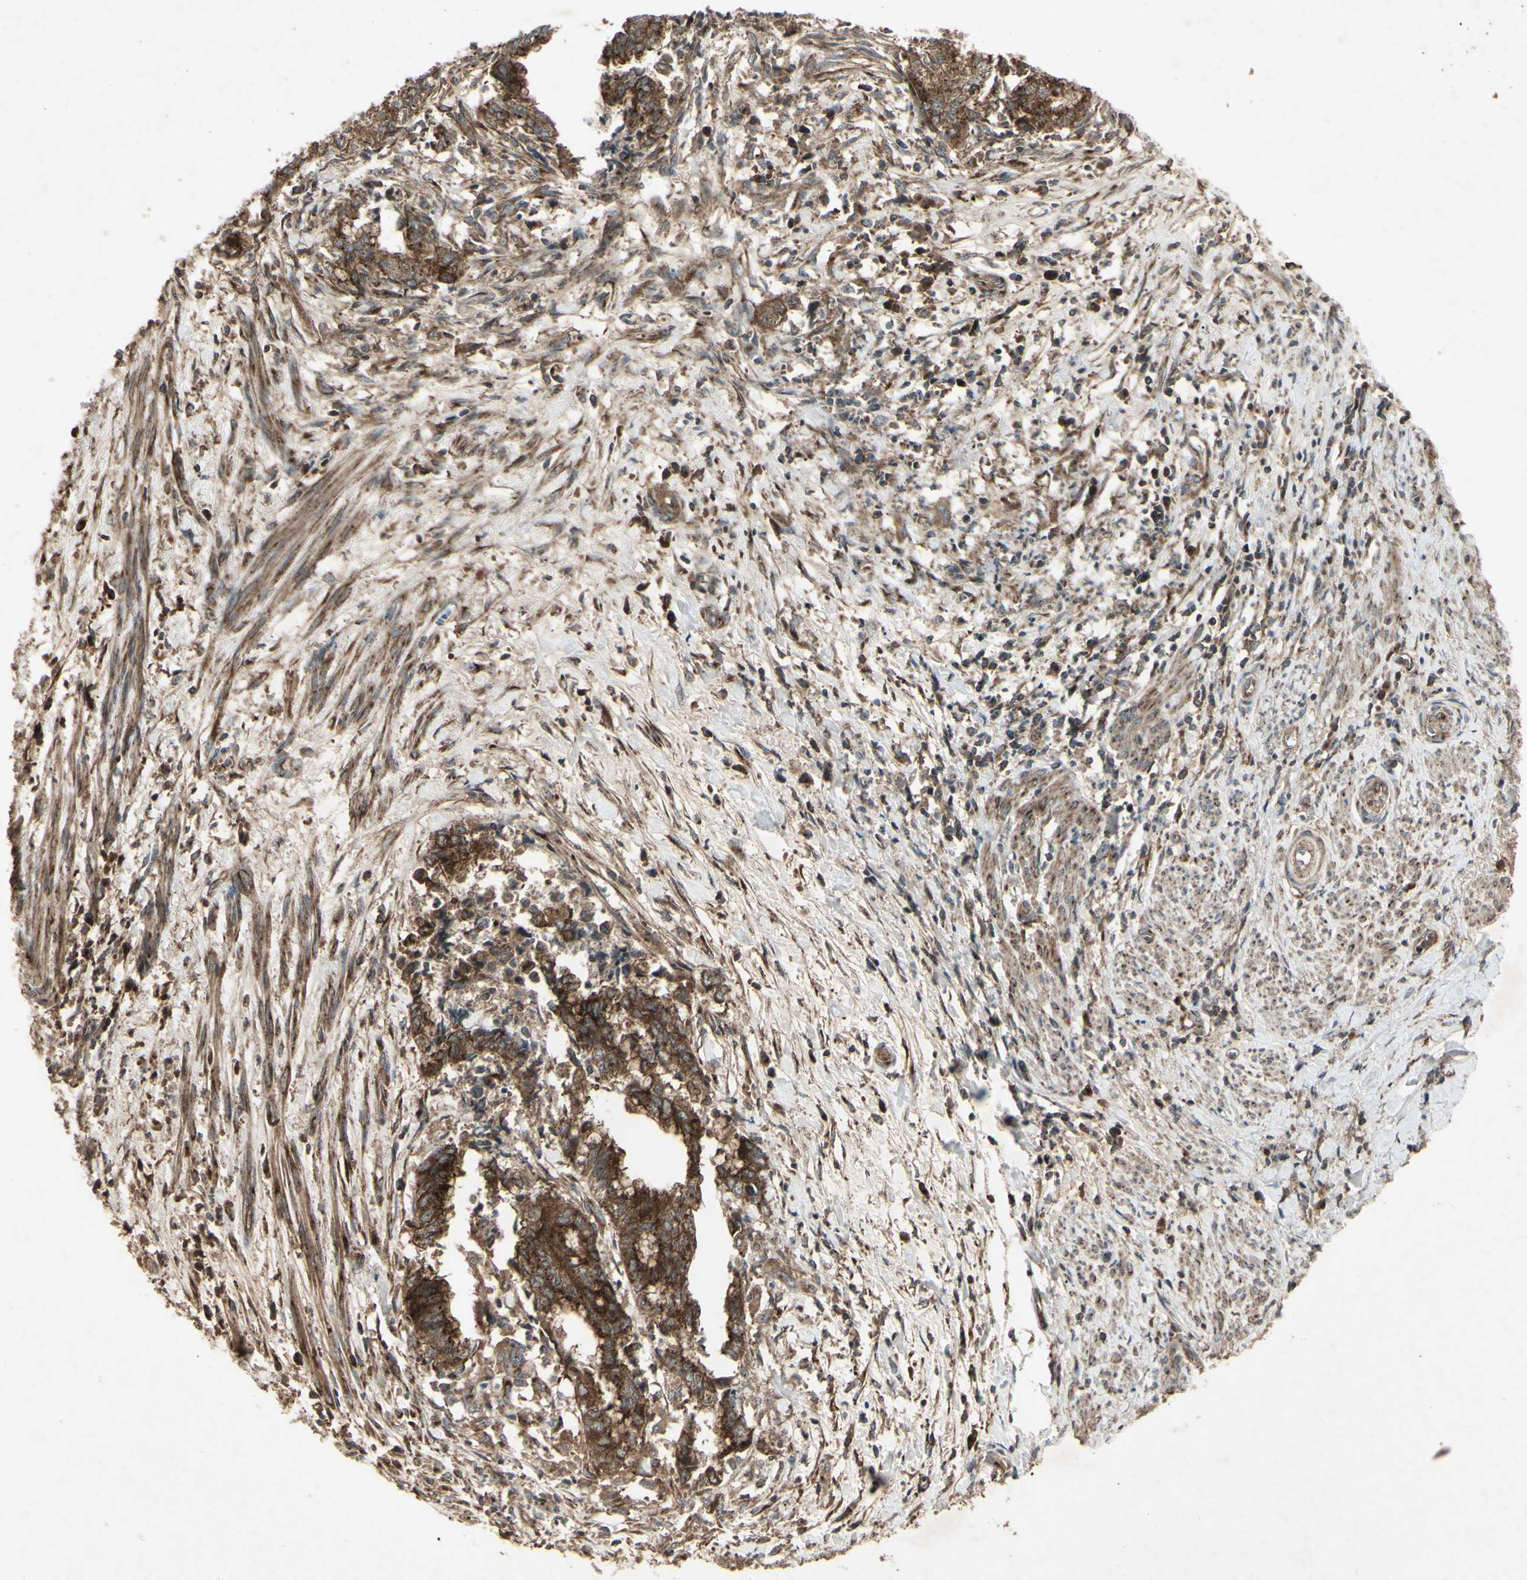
{"staining": {"intensity": "strong", "quantity": ">75%", "location": "cytoplasmic/membranous"}, "tissue": "endometrial cancer", "cell_type": "Tumor cells", "image_type": "cancer", "snomed": [{"axis": "morphology", "description": "Necrosis, NOS"}, {"axis": "morphology", "description": "Adenocarcinoma, NOS"}, {"axis": "topography", "description": "Endometrium"}], "caption": "Tumor cells show strong cytoplasmic/membranous expression in approximately >75% of cells in adenocarcinoma (endometrial).", "gene": "AP1G1", "patient": {"sex": "female", "age": 79}}